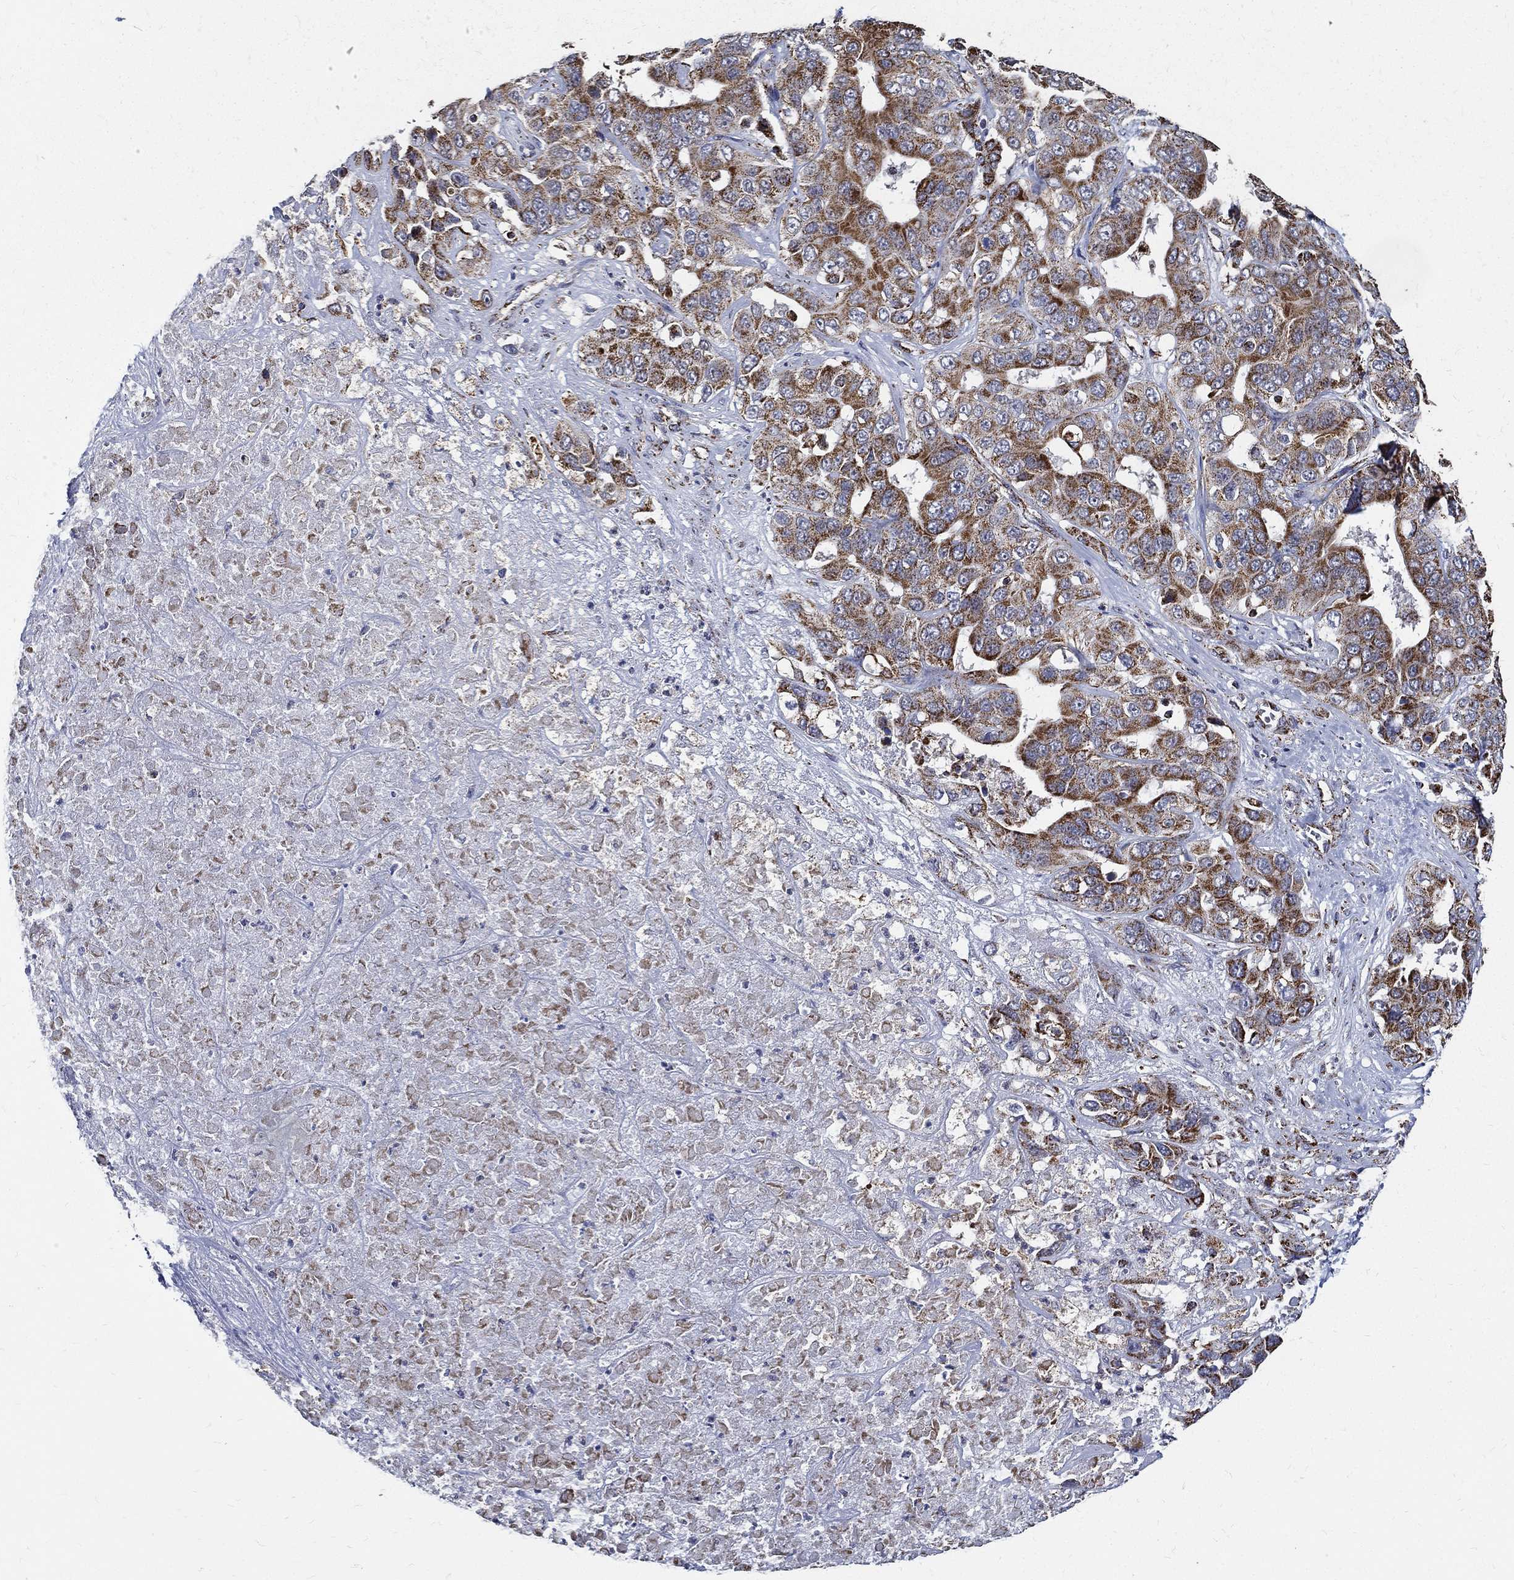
{"staining": {"intensity": "strong", "quantity": ">75%", "location": "cytoplasmic/membranous"}, "tissue": "liver cancer", "cell_type": "Tumor cells", "image_type": "cancer", "snomed": [{"axis": "morphology", "description": "Cholangiocarcinoma"}, {"axis": "topography", "description": "Liver"}], "caption": "Liver cancer (cholangiocarcinoma) stained with IHC shows strong cytoplasmic/membranous expression in approximately >75% of tumor cells.", "gene": "NDUFAB1", "patient": {"sex": "female", "age": 52}}